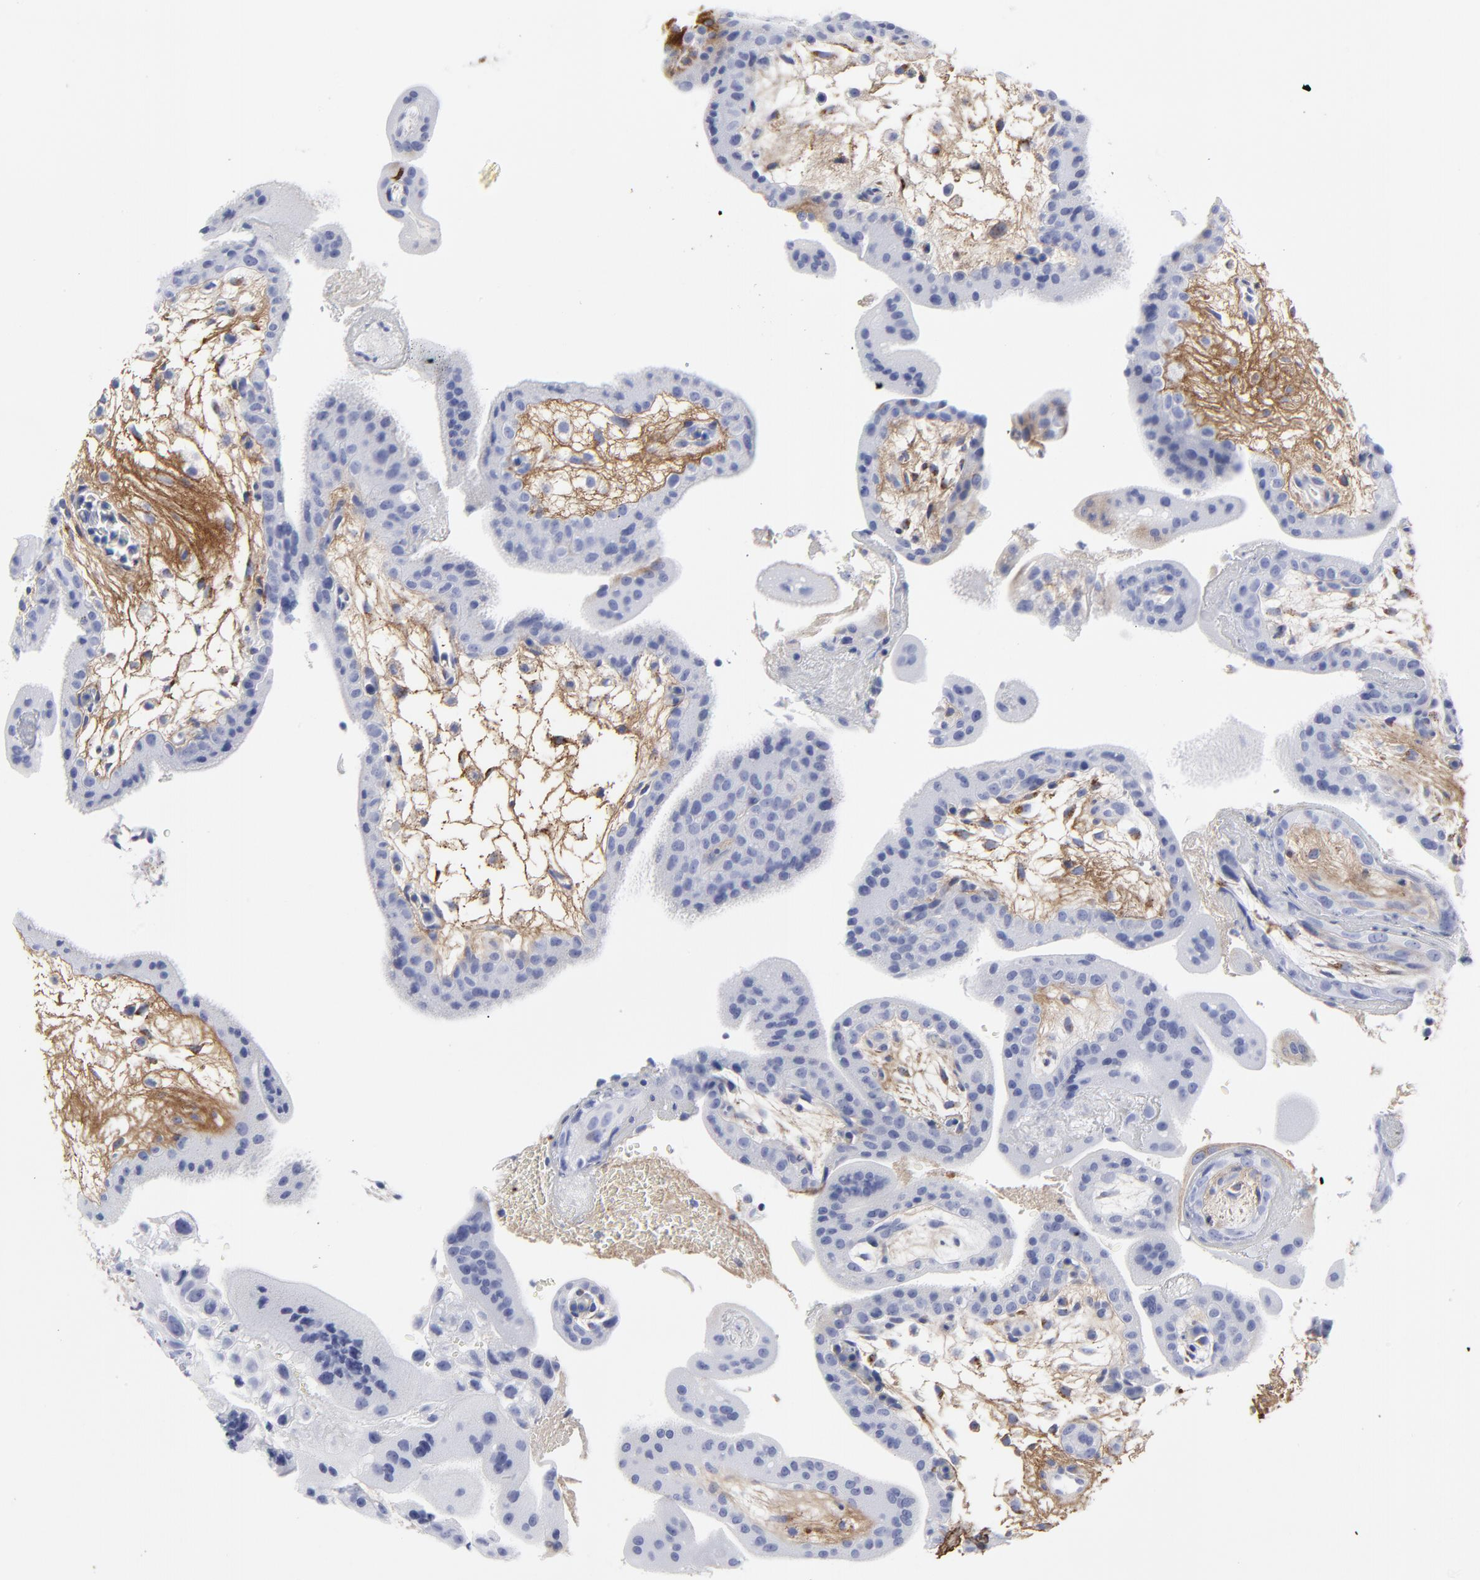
{"staining": {"intensity": "strong", "quantity": ">75%", "location": "cytoplasmic/membranous"}, "tissue": "placenta", "cell_type": "Decidual cells", "image_type": "normal", "snomed": [{"axis": "morphology", "description": "Normal tissue, NOS"}, {"axis": "topography", "description": "Placenta"}], "caption": "Protein staining of normal placenta displays strong cytoplasmic/membranous expression in about >75% of decidual cells. (DAB = brown stain, brightfield microscopy at high magnification).", "gene": "DCN", "patient": {"sex": "female", "age": 35}}